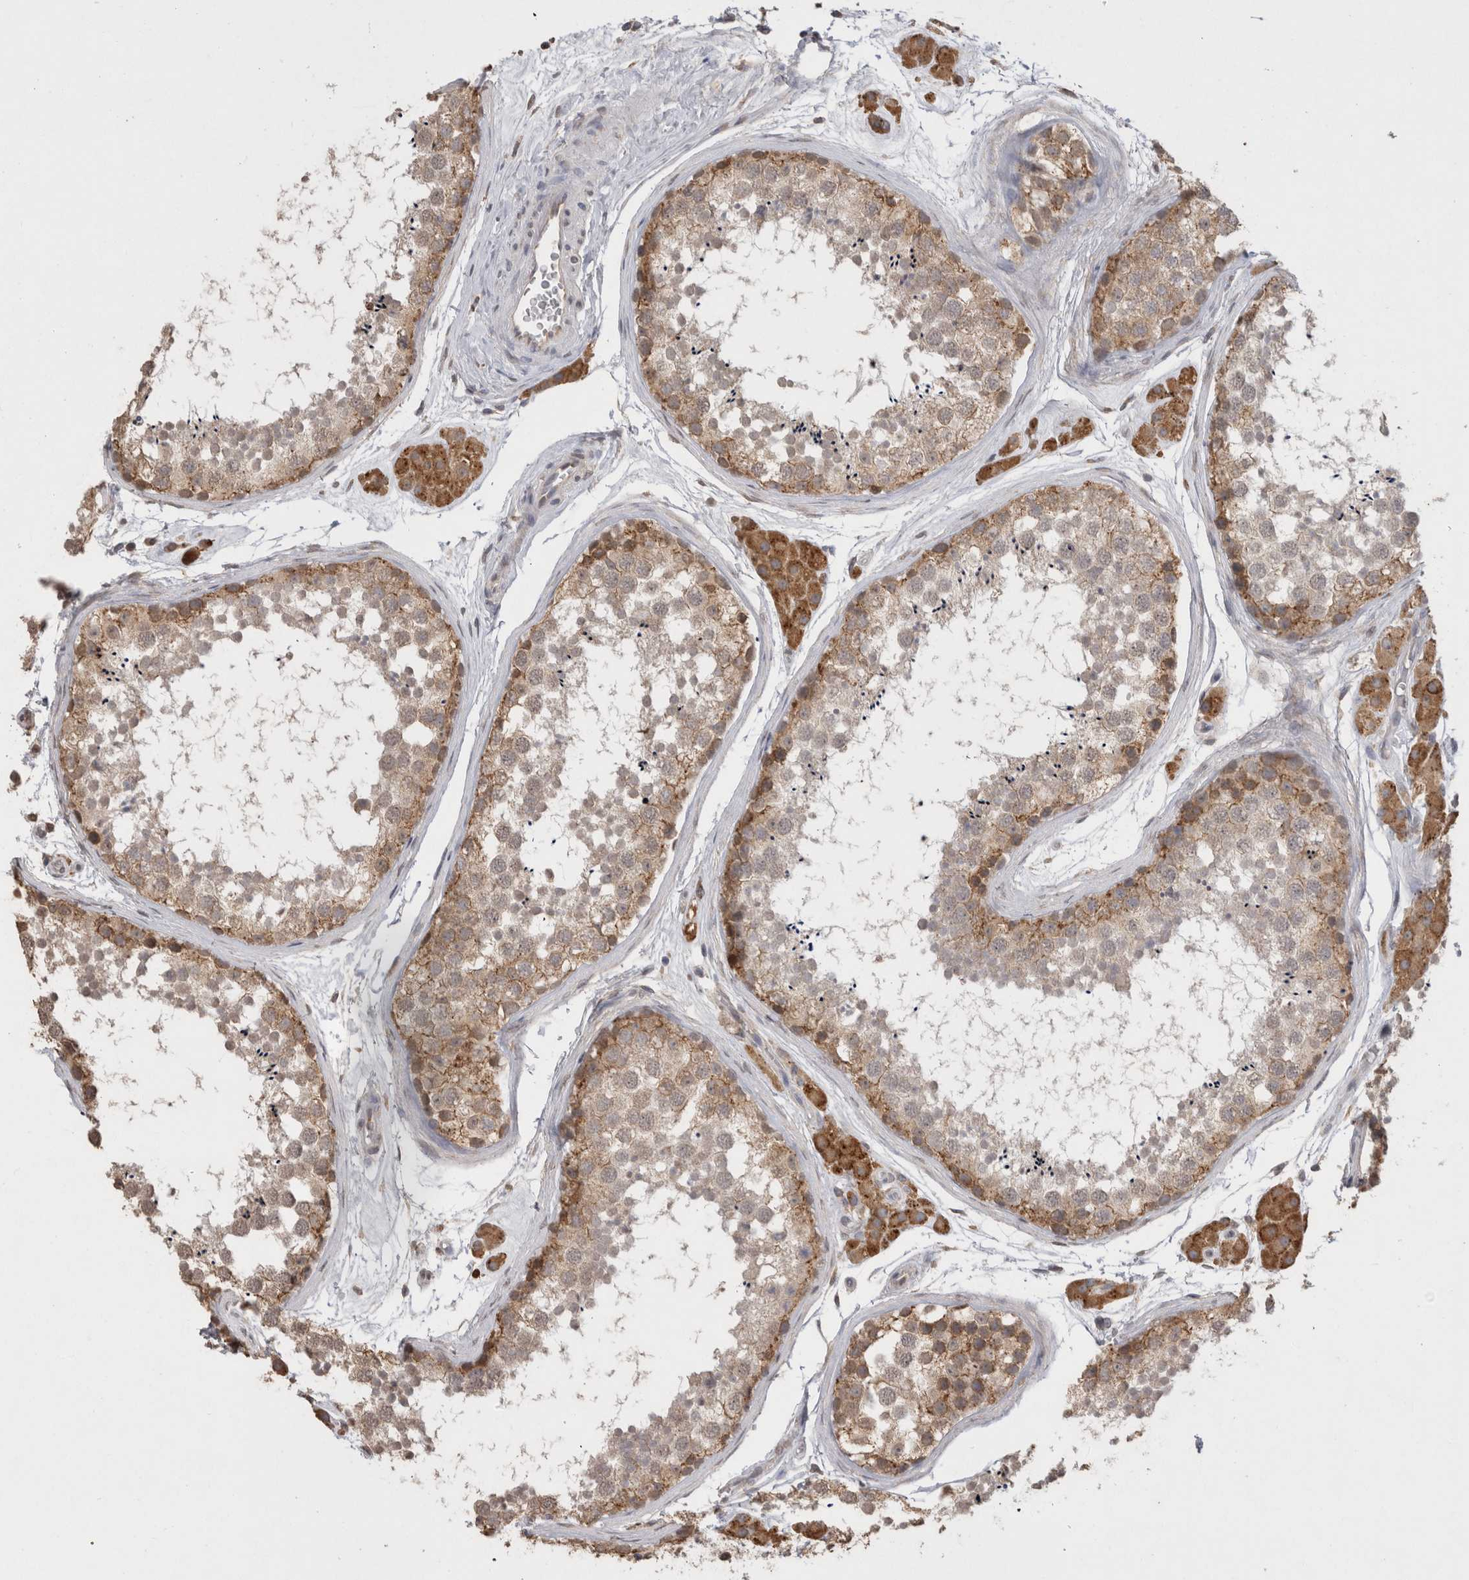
{"staining": {"intensity": "moderate", "quantity": ">75%", "location": "cytoplasmic/membranous"}, "tissue": "testis", "cell_type": "Cells in seminiferous ducts", "image_type": "normal", "snomed": [{"axis": "morphology", "description": "Normal tissue, NOS"}, {"axis": "topography", "description": "Testis"}], "caption": "Protein positivity by immunohistochemistry (IHC) exhibits moderate cytoplasmic/membranous expression in approximately >75% of cells in seminiferous ducts in normal testis.", "gene": "NOMO1", "patient": {"sex": "male", "age": 56}}